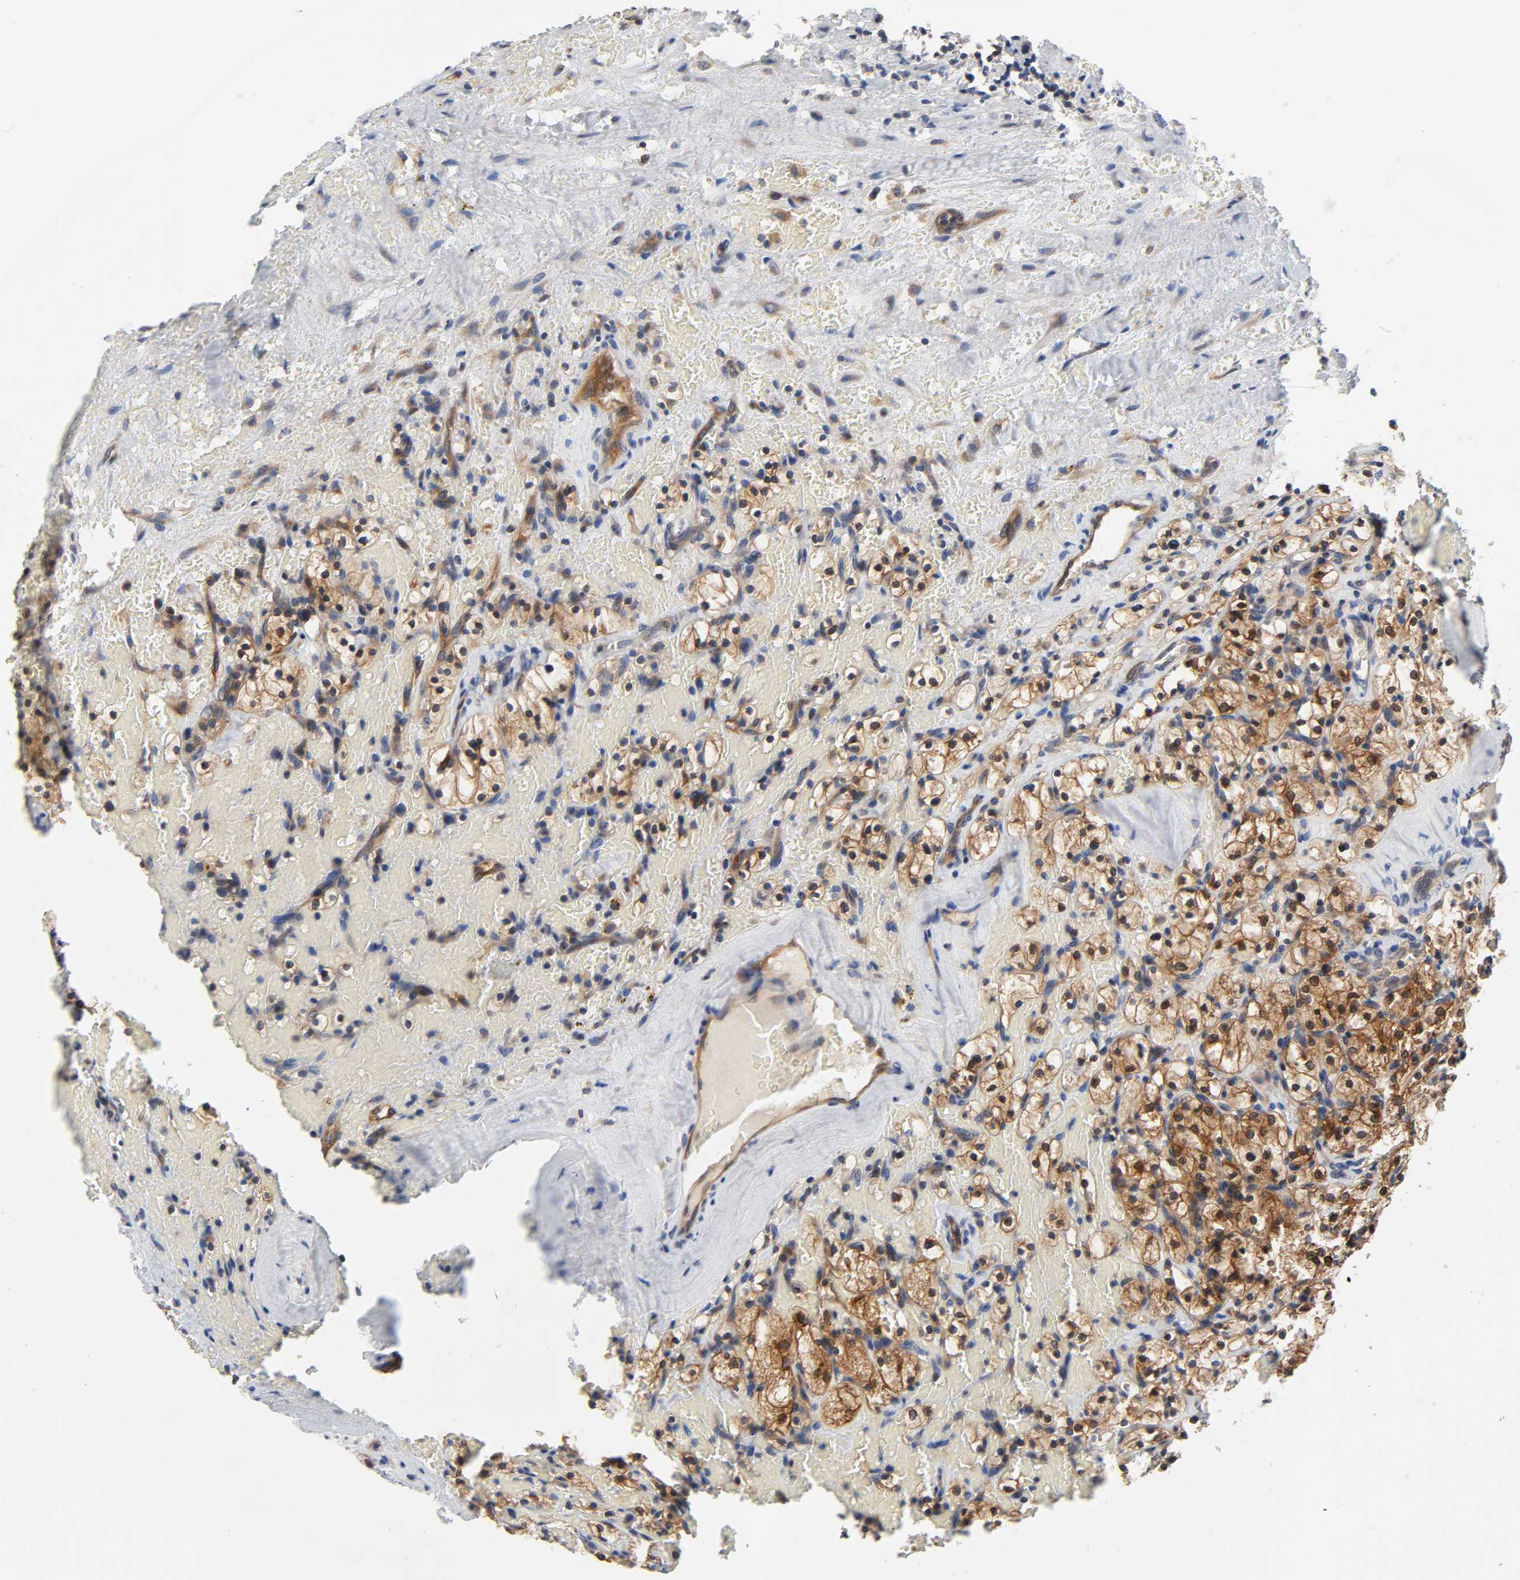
{"staining": {"intensity": "strong", "quantity": ">75%", "location": "cytoplasmic/membranous,nuclear"}, "tissue": "renal cancer", "cell_type": "Tumor cells", "image_type": "cancer", "snomed": [{"axis": "morphology", "description": "Adenocarcinoma, NOS"}, {"axis": "topography", "description": "Kidney"}], "caption": "Immunohistochemical staining of renal cancer (adenocarcinoma) displays high levels of strong cytoplasmic/membranous and nuclear staining in approximately >75% of tumor cells. (Stains: DAB in brown, nuclei in blue, Microscopy: brightfield microscopy at high magnification).", "gene": "PRKAB1", "patient": {"sex": "female", "age": 83}}